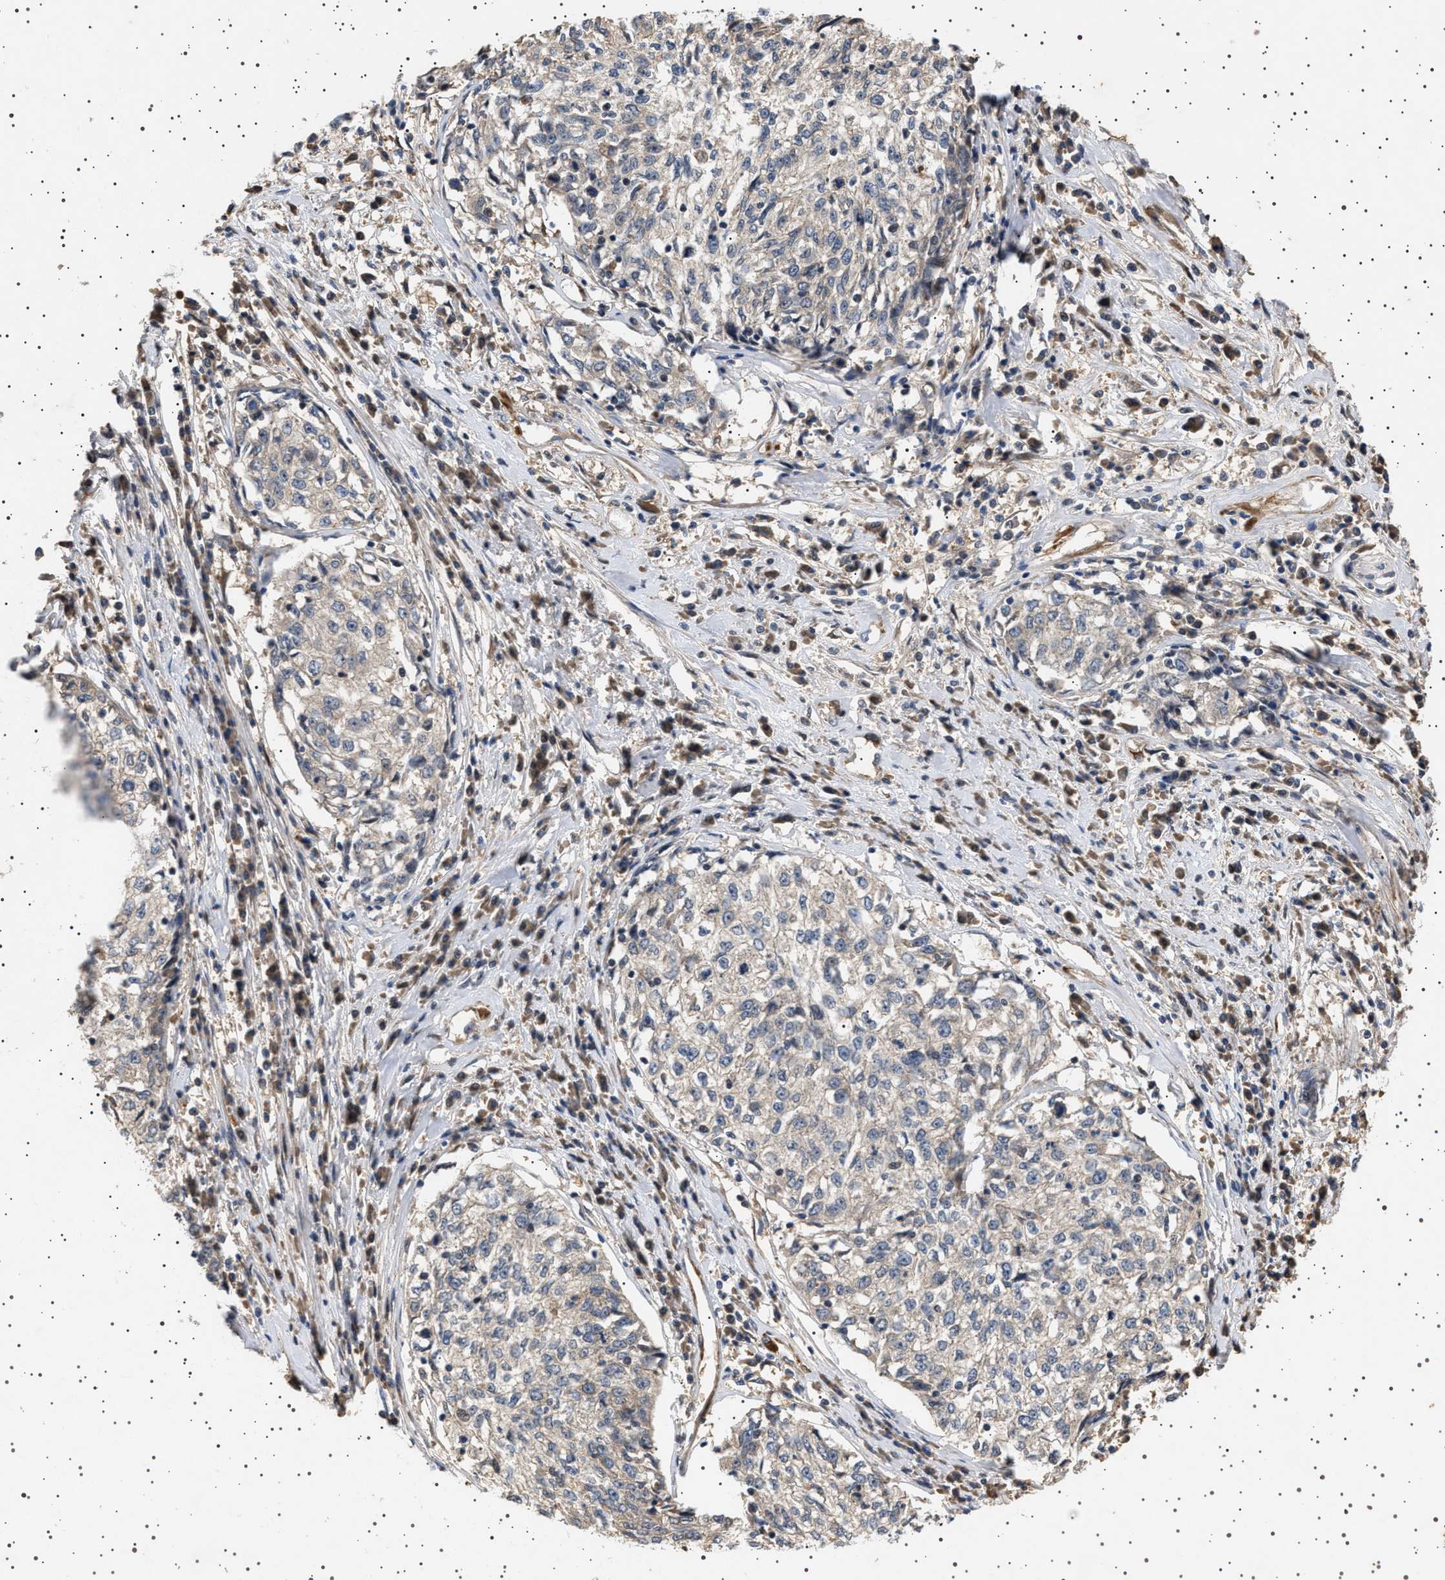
{"staining": {"intensity": "negative", "quantity": "none", "location": "none"}, "tissue": "cervical cancer", "cell_type": "Tumor cells", "image_type": "cancer", "snomed": [{"axis": "morphology", "description": "Squamous cell carcinoma, NOS"}, {"axis": "topography", "description": "Cervix"}], "caption": "Cervical cancer stained for a protein using immunohistochemistry (IHC) exhibits no expression tumor cells.", "gene": "GUCY1B1", "patient": {"sex": "female", "age": 57}}